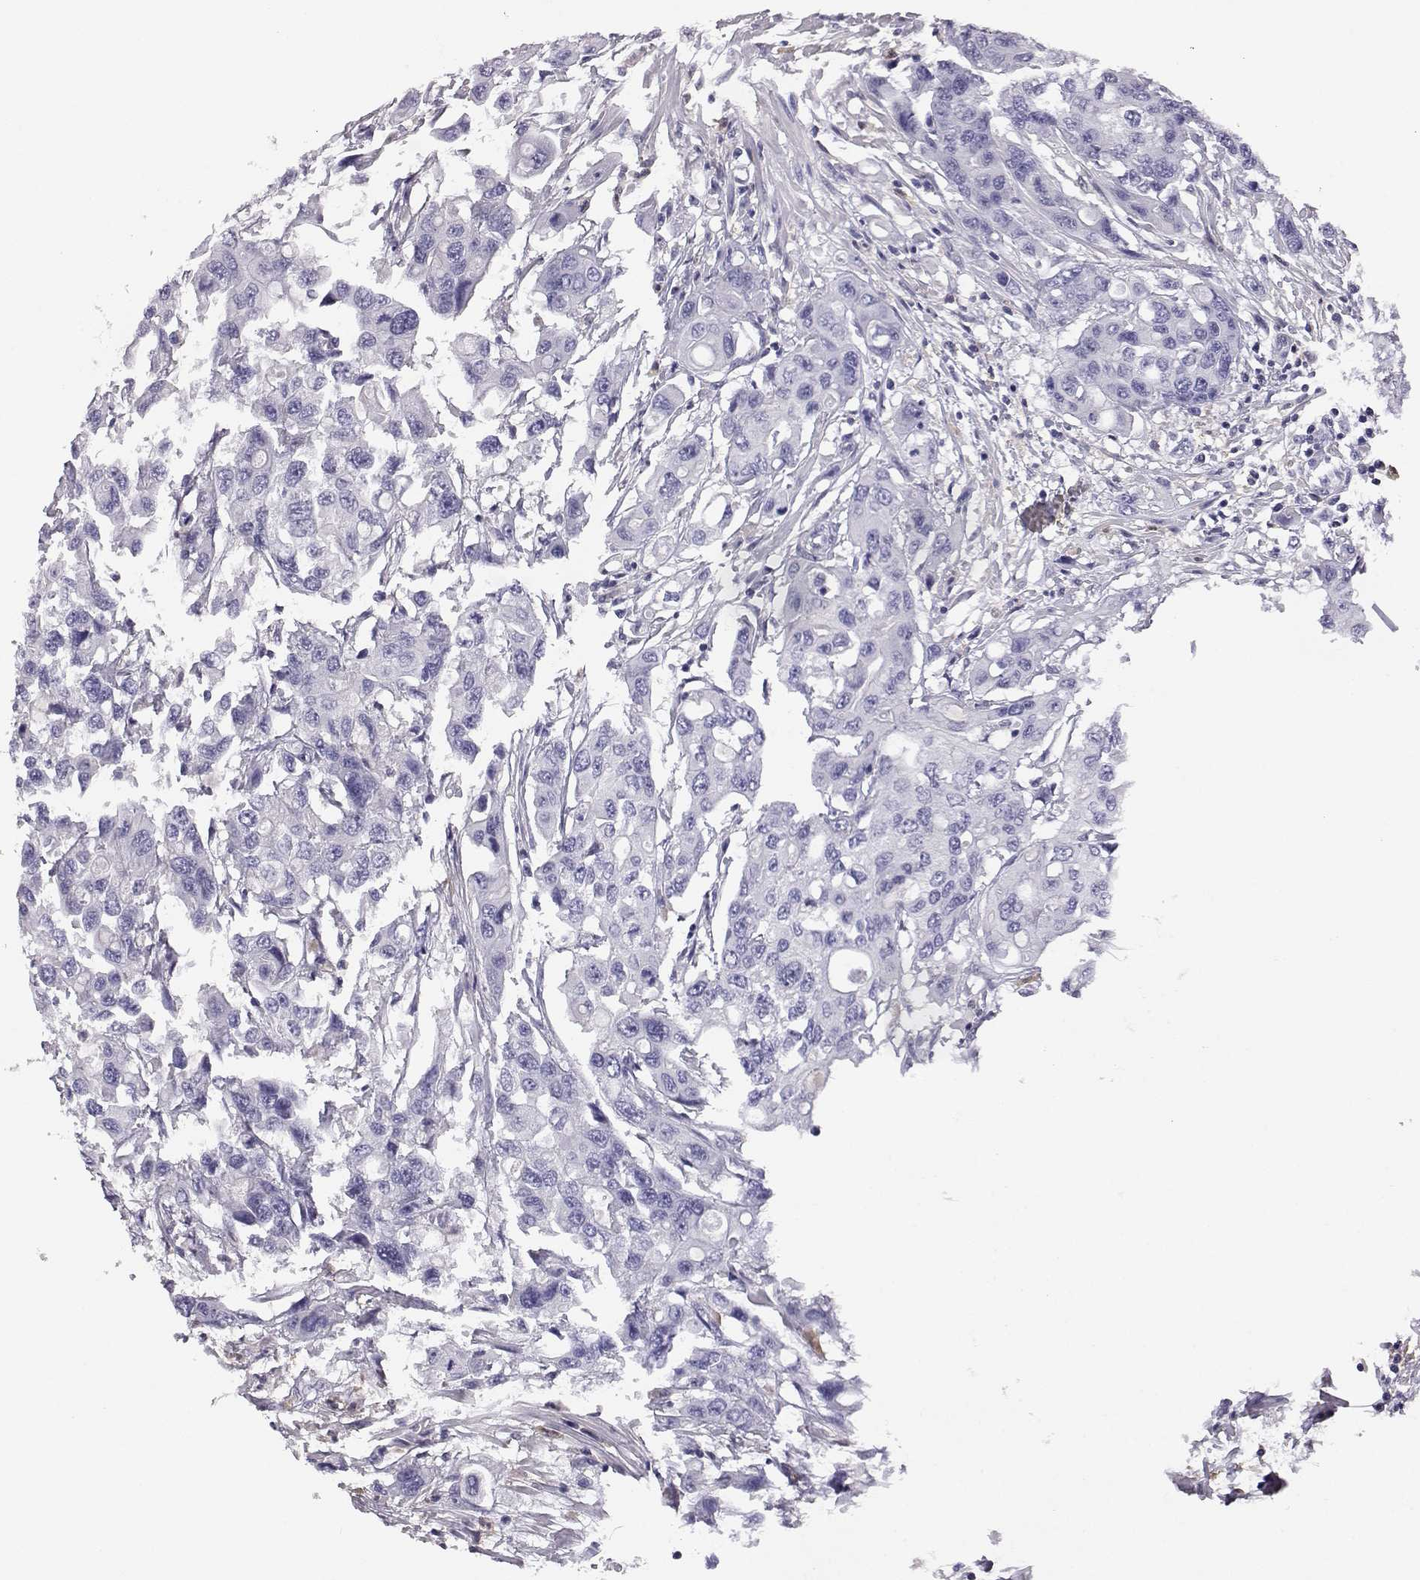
{"staining": {"intensity": "negative", "quantity": "none", "location": "none"}, "tissue": "colorectal cancer", "cell_type": "Tumor cells", "image_type": "cancer", "snomed": [{"axis": "morphology", "description": "Adenocarcinoma, NOS"}, {"axis": "topography", "description": "Colon"}], "caption": "An IHC photomicrograph of colorectal cancer (adenocarcinoma) is shown. There is no staining in tumor cells of colorectal cancer (adenocarcinoma). (DAB immunohistochemistry (IHC), high magnification).", "gene": "AKR1B1", "patient": {"sex": "male", "age": 77}}